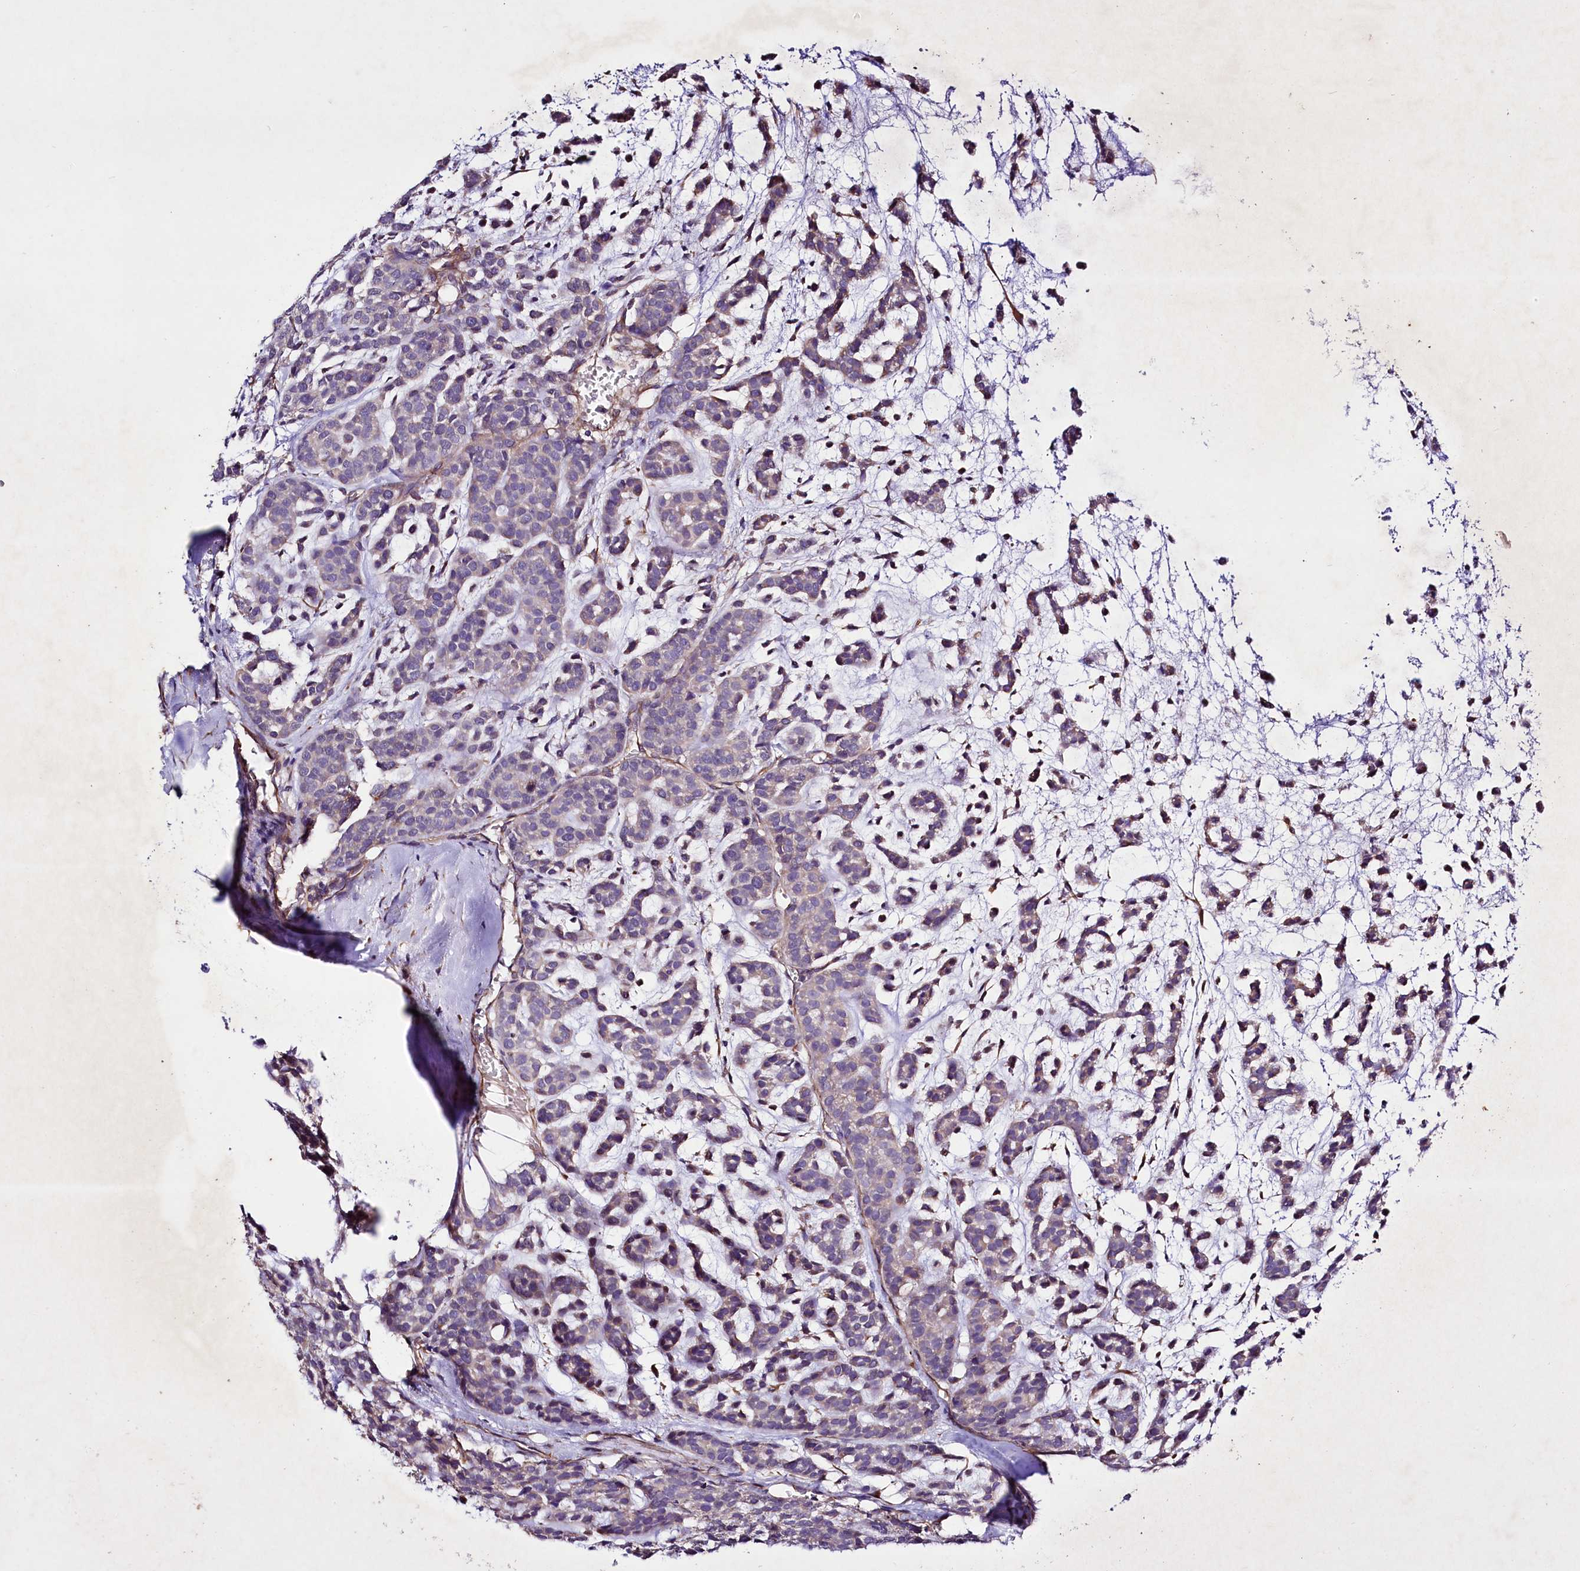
{"staining": {"intensity": "weak", "quantity": "<25%", "location": "cytoplasmic/membranous"}, "tissue": "head and neck cancer", "cell_type": "Tumor cells", "image_type": "cancer", "snomed": [{"axis": "morphology", "description": "Adenocarcinoma, NOS"}, {"axis": "morphology", "description": "Adenoma, NOS"}, {"axis": "topography", "description": "Head-Neck"}], "caption": "DAB immunohistochemical staining of head and neck adenocarcinoma exhibits no significant staining in tumor cells.", "gene": "SLC7A1", "patient": {"sex": "female", "age": 55}}